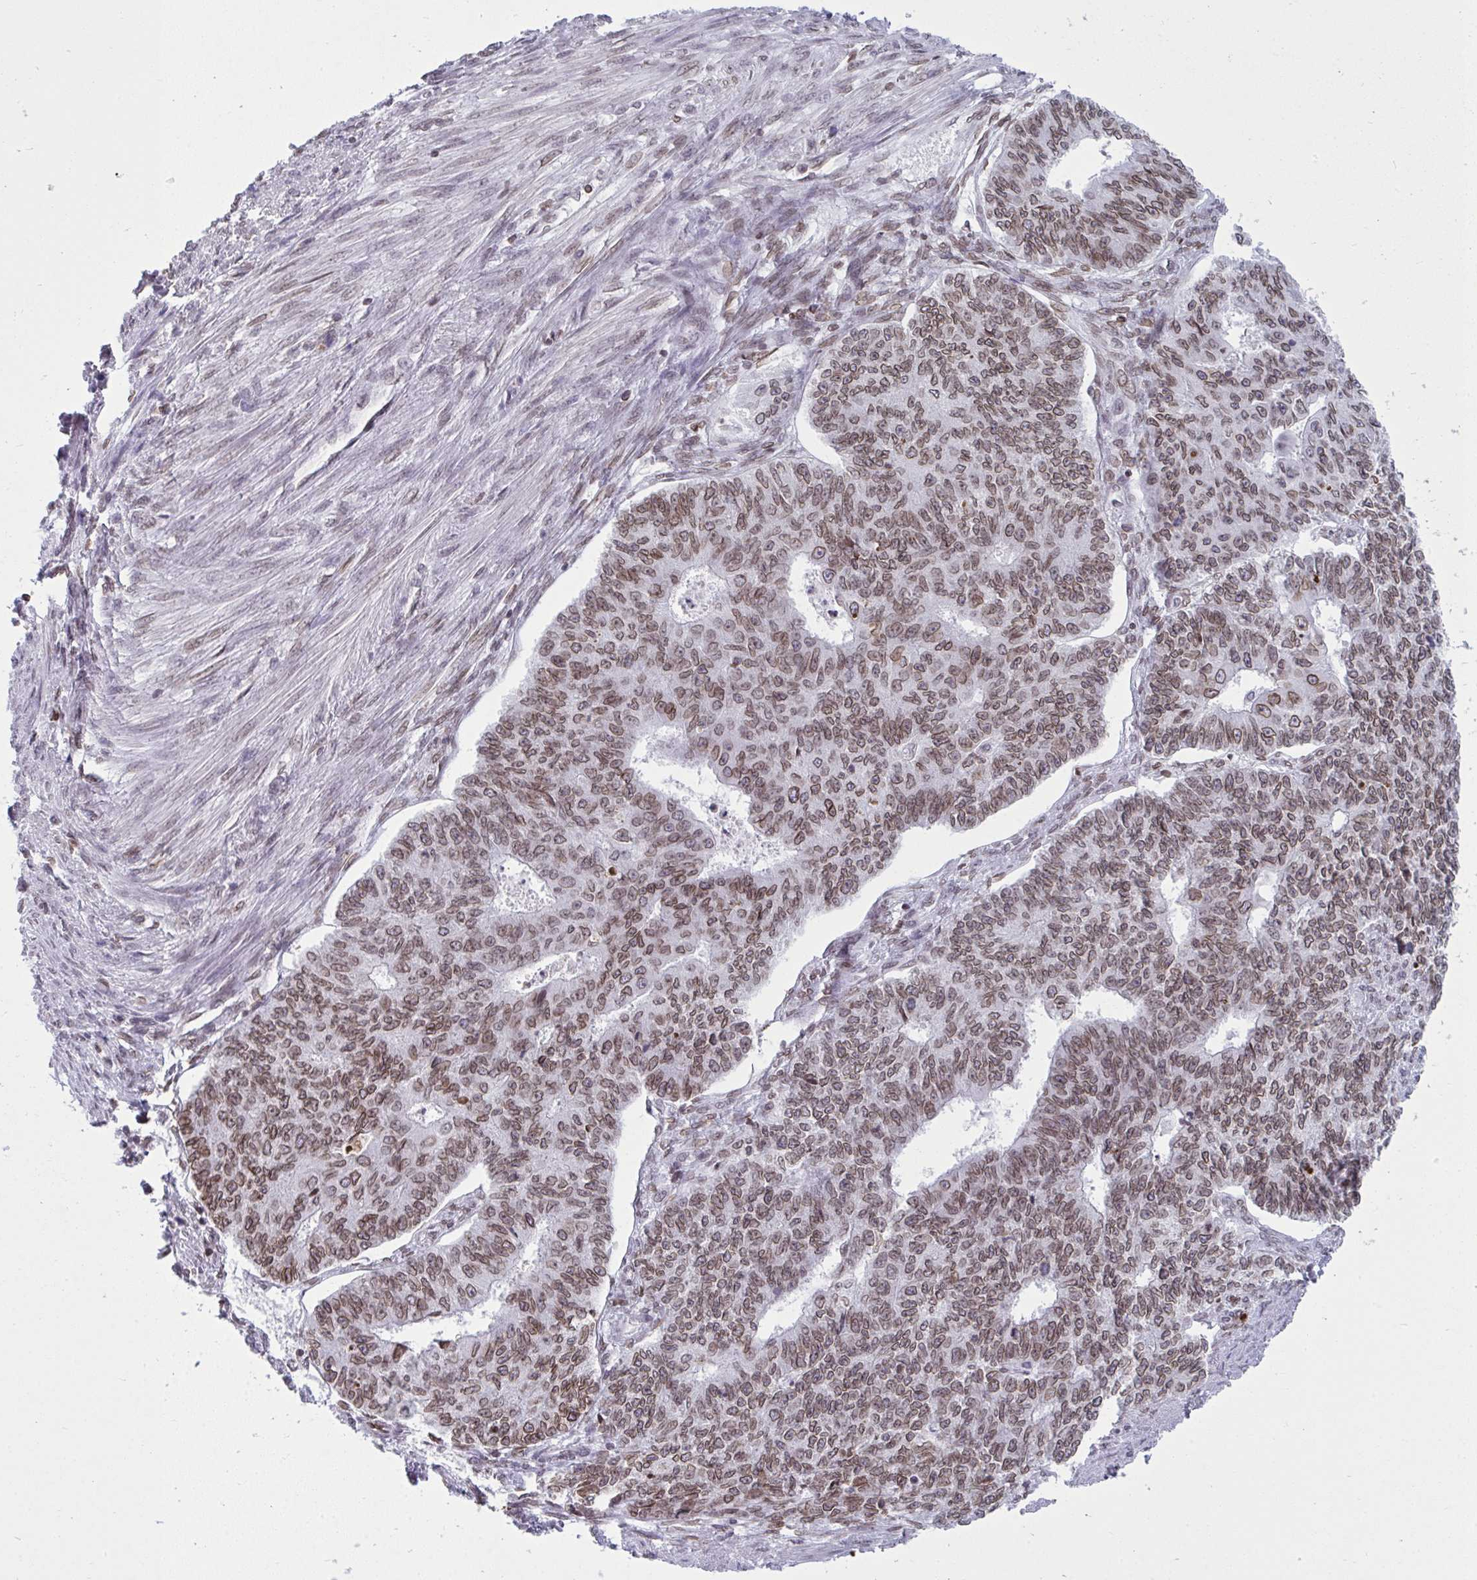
{"staining": {"intensity": "moderate", "quantity": ">75%", "location": "cytoplasmic/membranous,nuclear"}, "tissue": "endometrial cancer", "cell_type": "Tumor cells", "image_type": "cancer", "snomed": [{"axis": "morphology", "description": "Adenocarcinoma, NOS"}, {"axis": "topography", "description": "Endometrium"}], "caption": "The micrograph reveals immunohistochemical staining of endometrial cancer. There is moderate cytoplasmic/membranous and nuclear staining is appreciated in approximately >75% of tumor cells.", "gene": "LMNB2", "patient": {"sex": "female", "age": 32}}